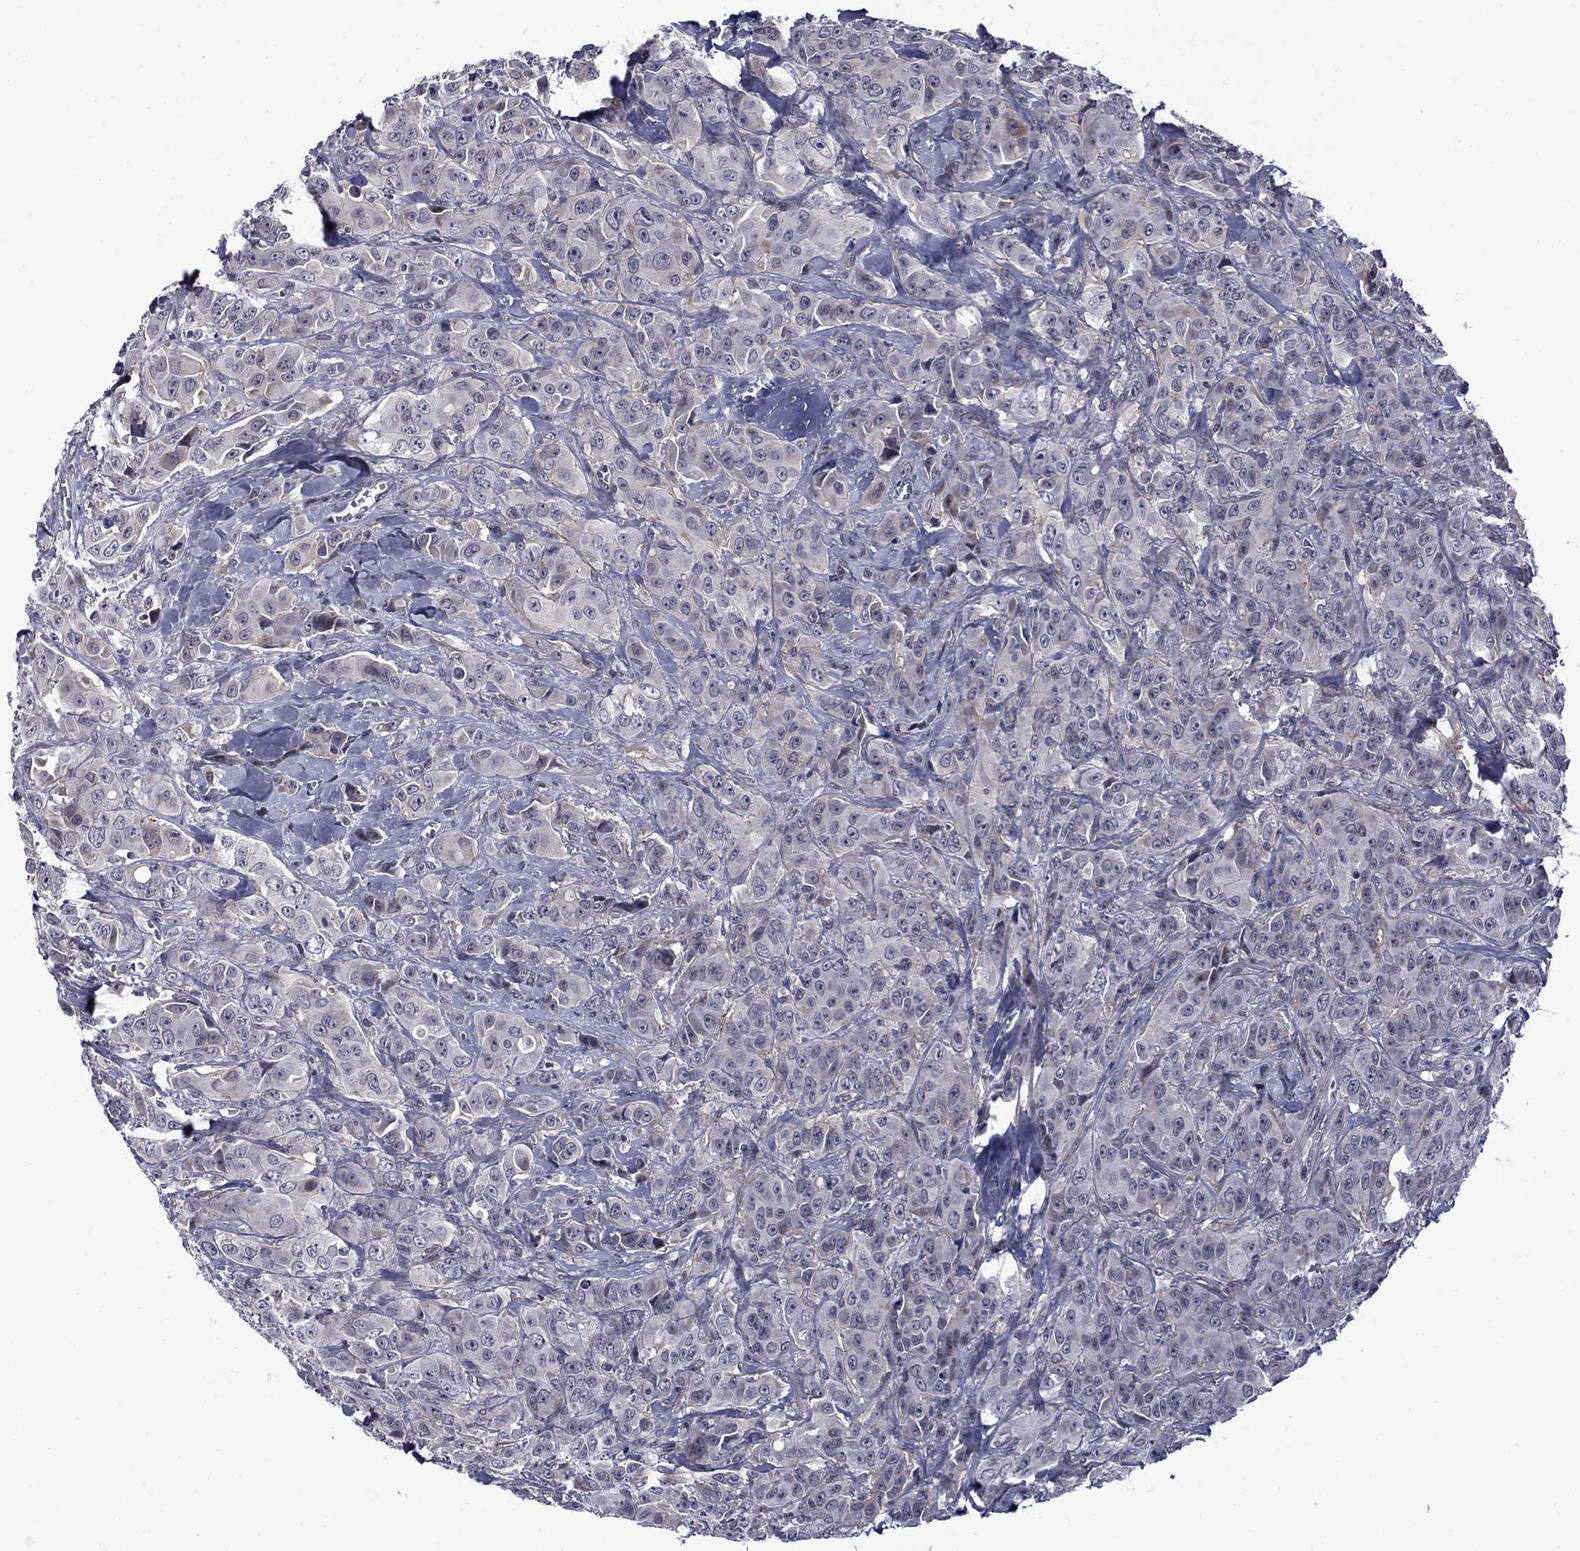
{"staining": {"intensity": "negative", "quantity": "none", "location": "none"}, "tissue": "breast cancer", "cell_type": "Tumor cells", "image_type": "cancer", "snomed": [{"axis": "morphology", "description": "Duct carcinoma"}, {"axis": "topography", "description": "Breast"}], "caption": "Immunohistochemistry (IHC) histopathology image of neoplastic tissue: human breast cancer (infiltrating ductal carcinoma) stained with DAB (3,3'-diaminobenzidine) shows no significant protein staining in tumor cells.", "gene": "B3GAT1", "patient": {"sex": "female", "age": 43}}